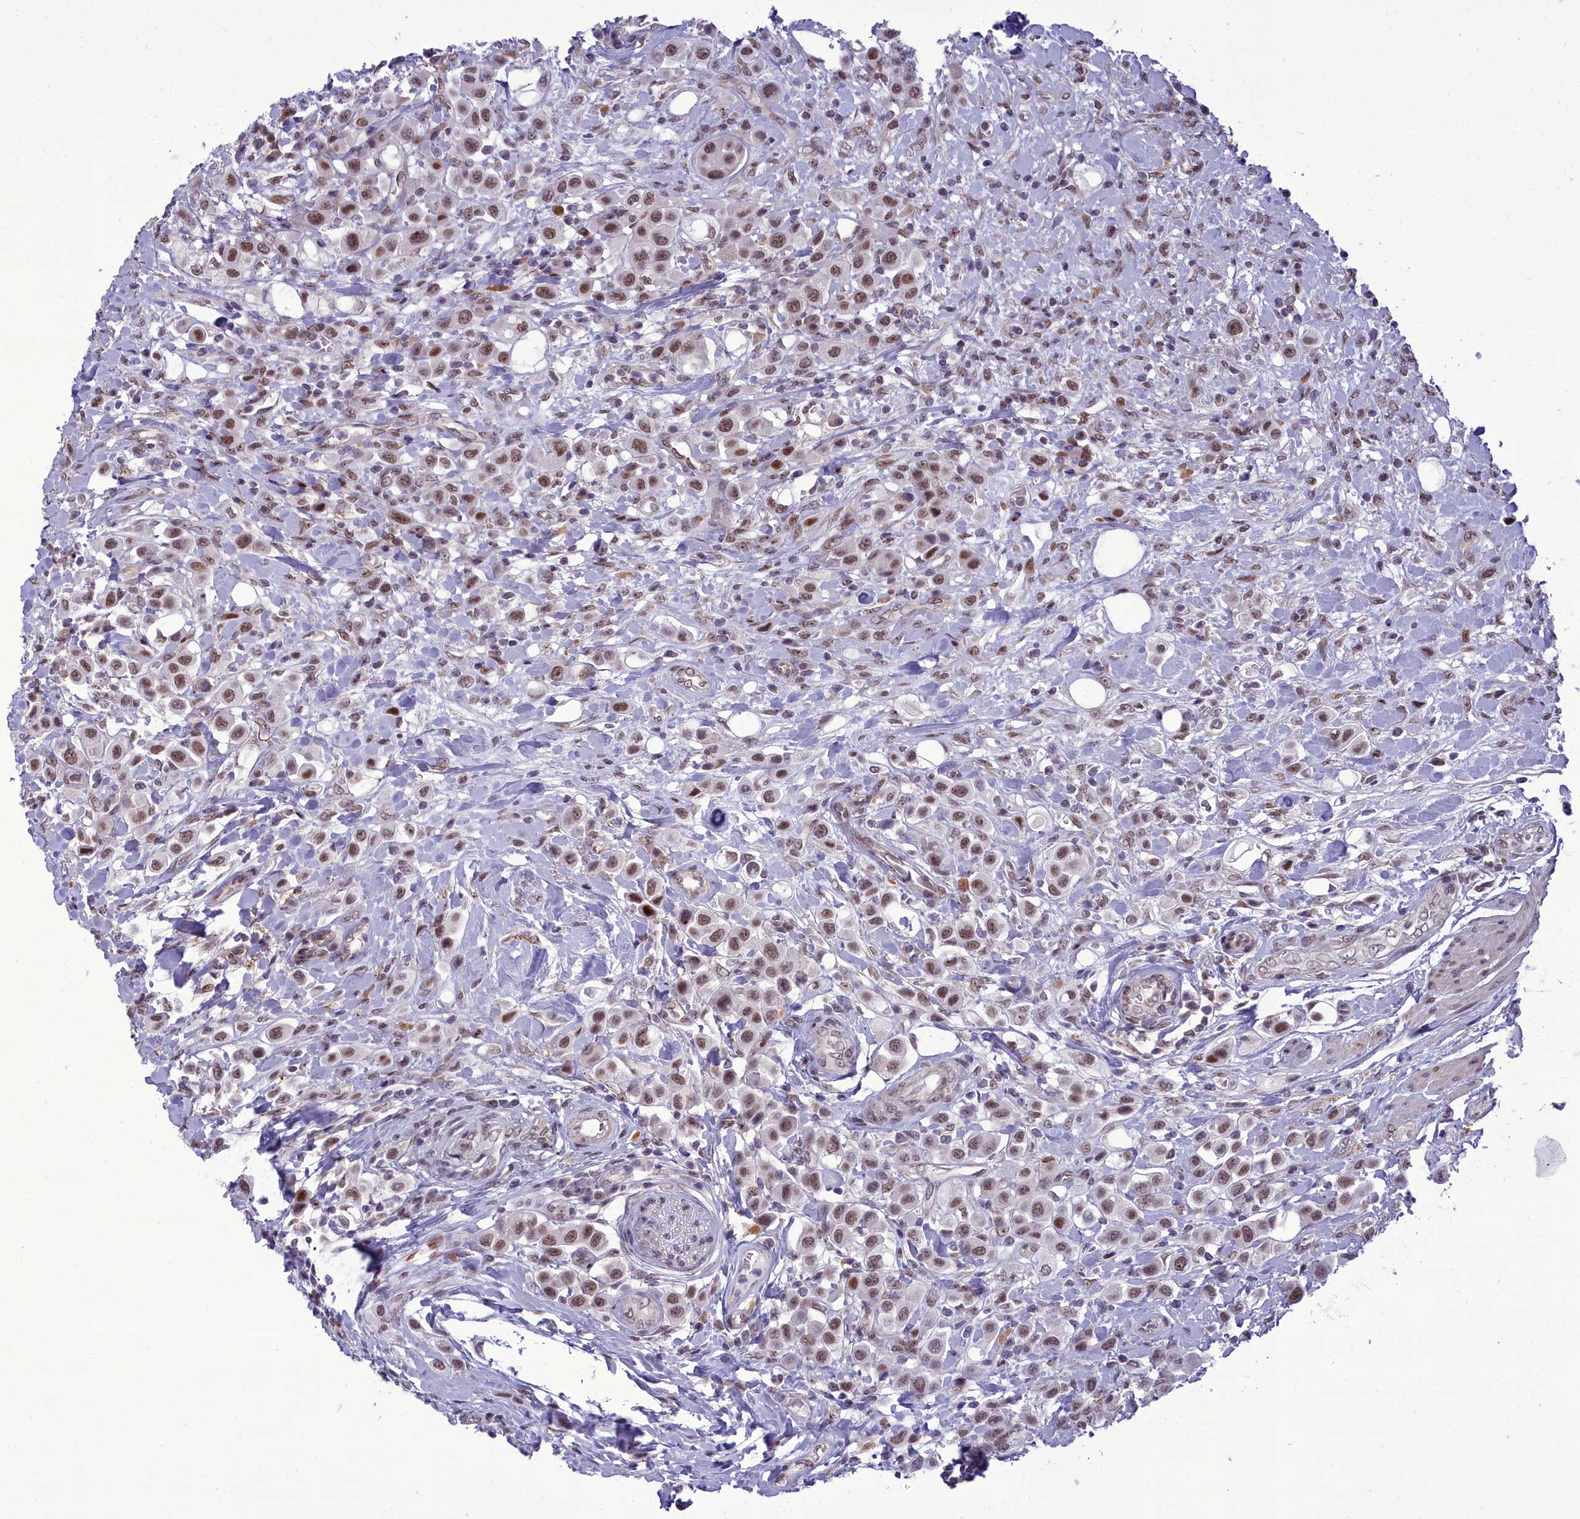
{"staining": {"intensity": "moderate", "quantity": ">75%", "location": "nuclear"}, "tissue": "urothelial cancer", "cell_type": "Tumor cells", "image_type": "cancer", "snomed": [{"axis": "morphology", "description": "Urothelial carcinoma, High grade"}, {"axis": "topography", "description": "Urinary bladder"}], "caption": "Immunohistochemical staining of human urothelial carcinoma (high-grade) reveals medium levels of moderate nuclear protein positivity in about >75% of tumor cells.", "gene": "CEACAM19", "patient": {"sex": "male", "age": 50}}